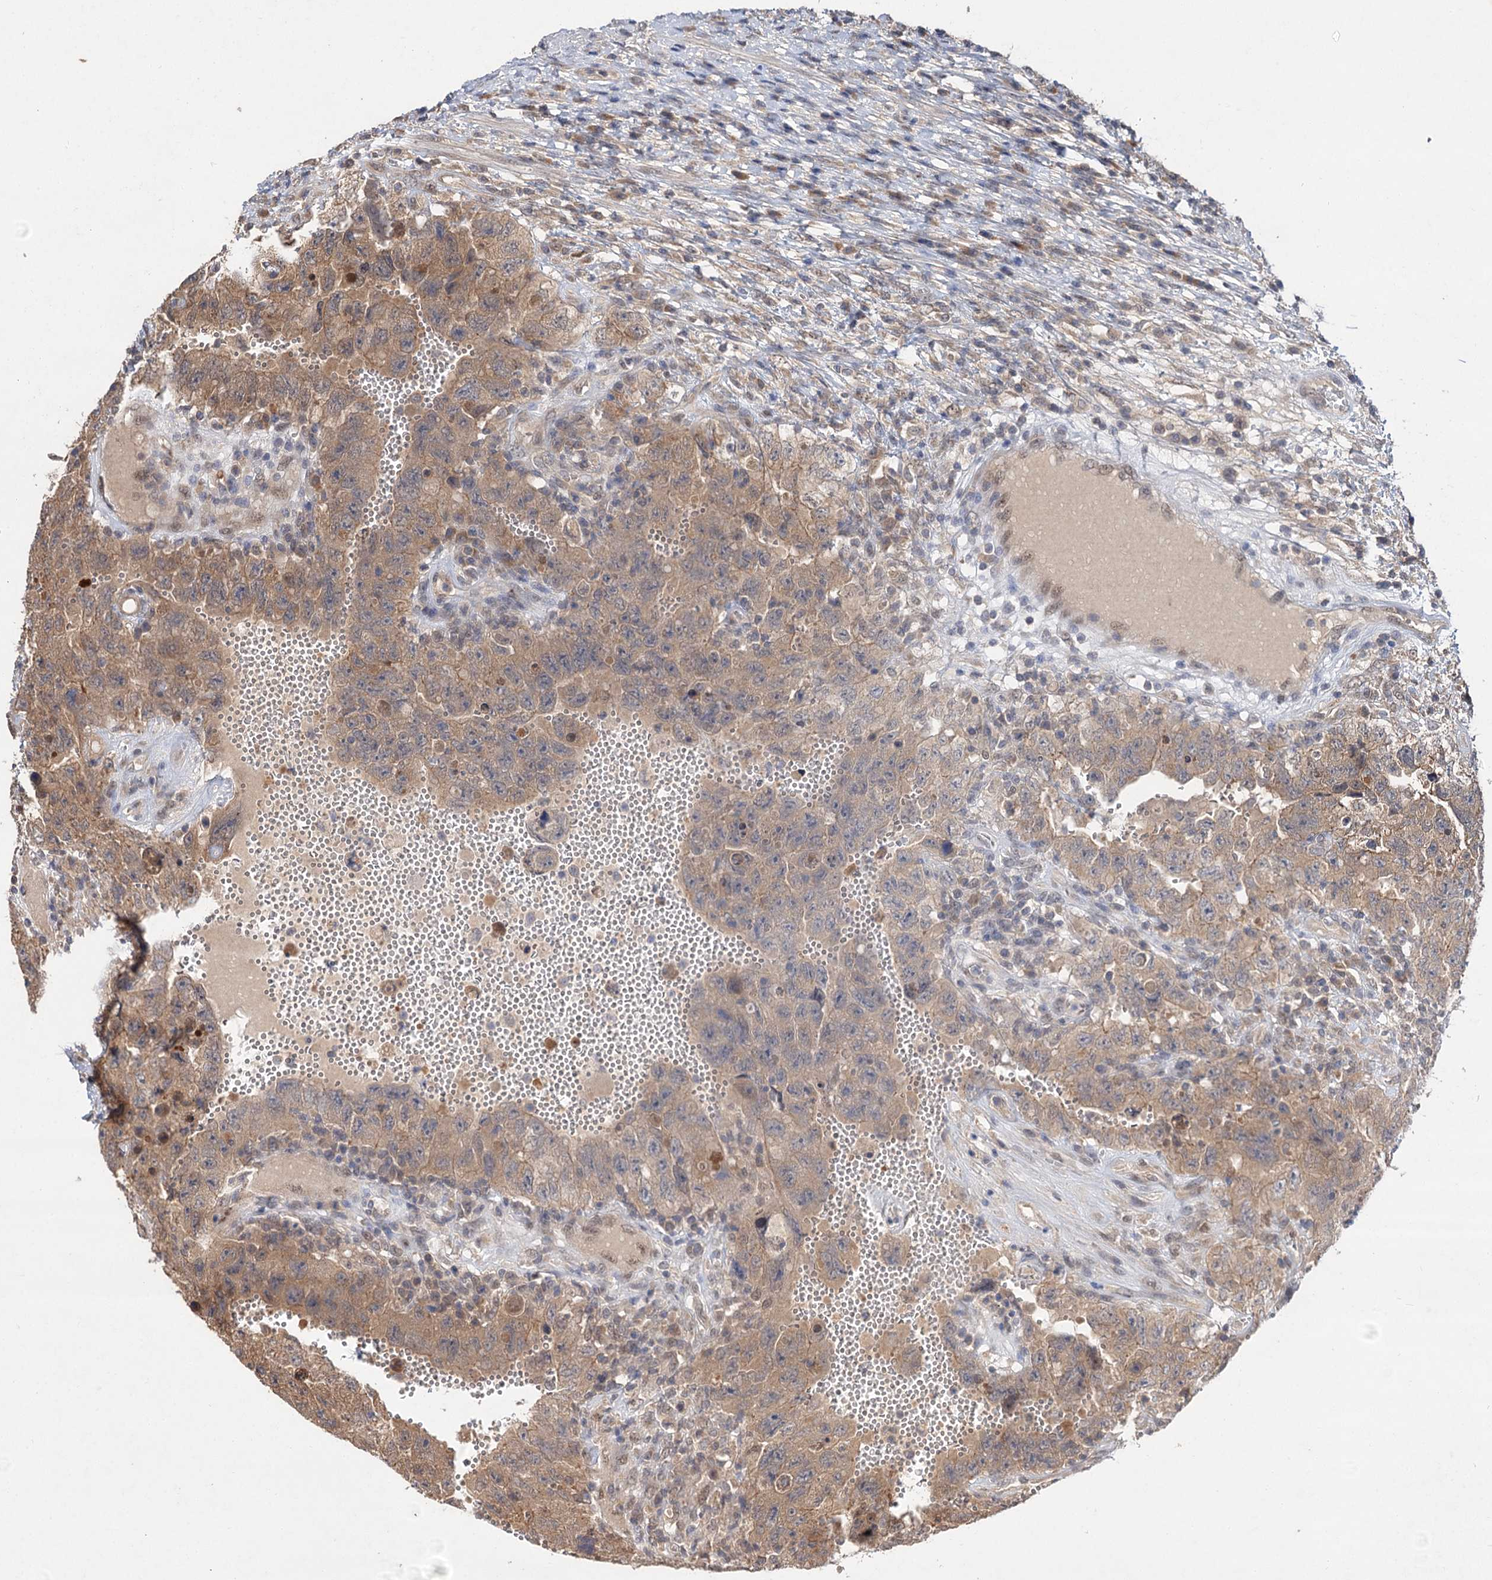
{"staining": {"intensity": "moderate", "quantity": ">75%", "location": "cytoplasmic/membranous"}, "tissue": "testis cancer", "cell_type": "Tumor cells", "image_type": "cancer", "snomed": [{"axis": "morphology", "description": "Carcinoma, Embryonal, NOS"}, {"axis": "topography", "description": "Testis"}], "caption": "Protein staining of testis cancer (embryonal carcinoma) tissue reveals moderate cytoplasmic/membranous positivity in about >75% of tumor cells. (IHC, brightfield microscopy, high magnification).", "gene": "FBXW8", "patient": {"sex": "male", "age": 26}}